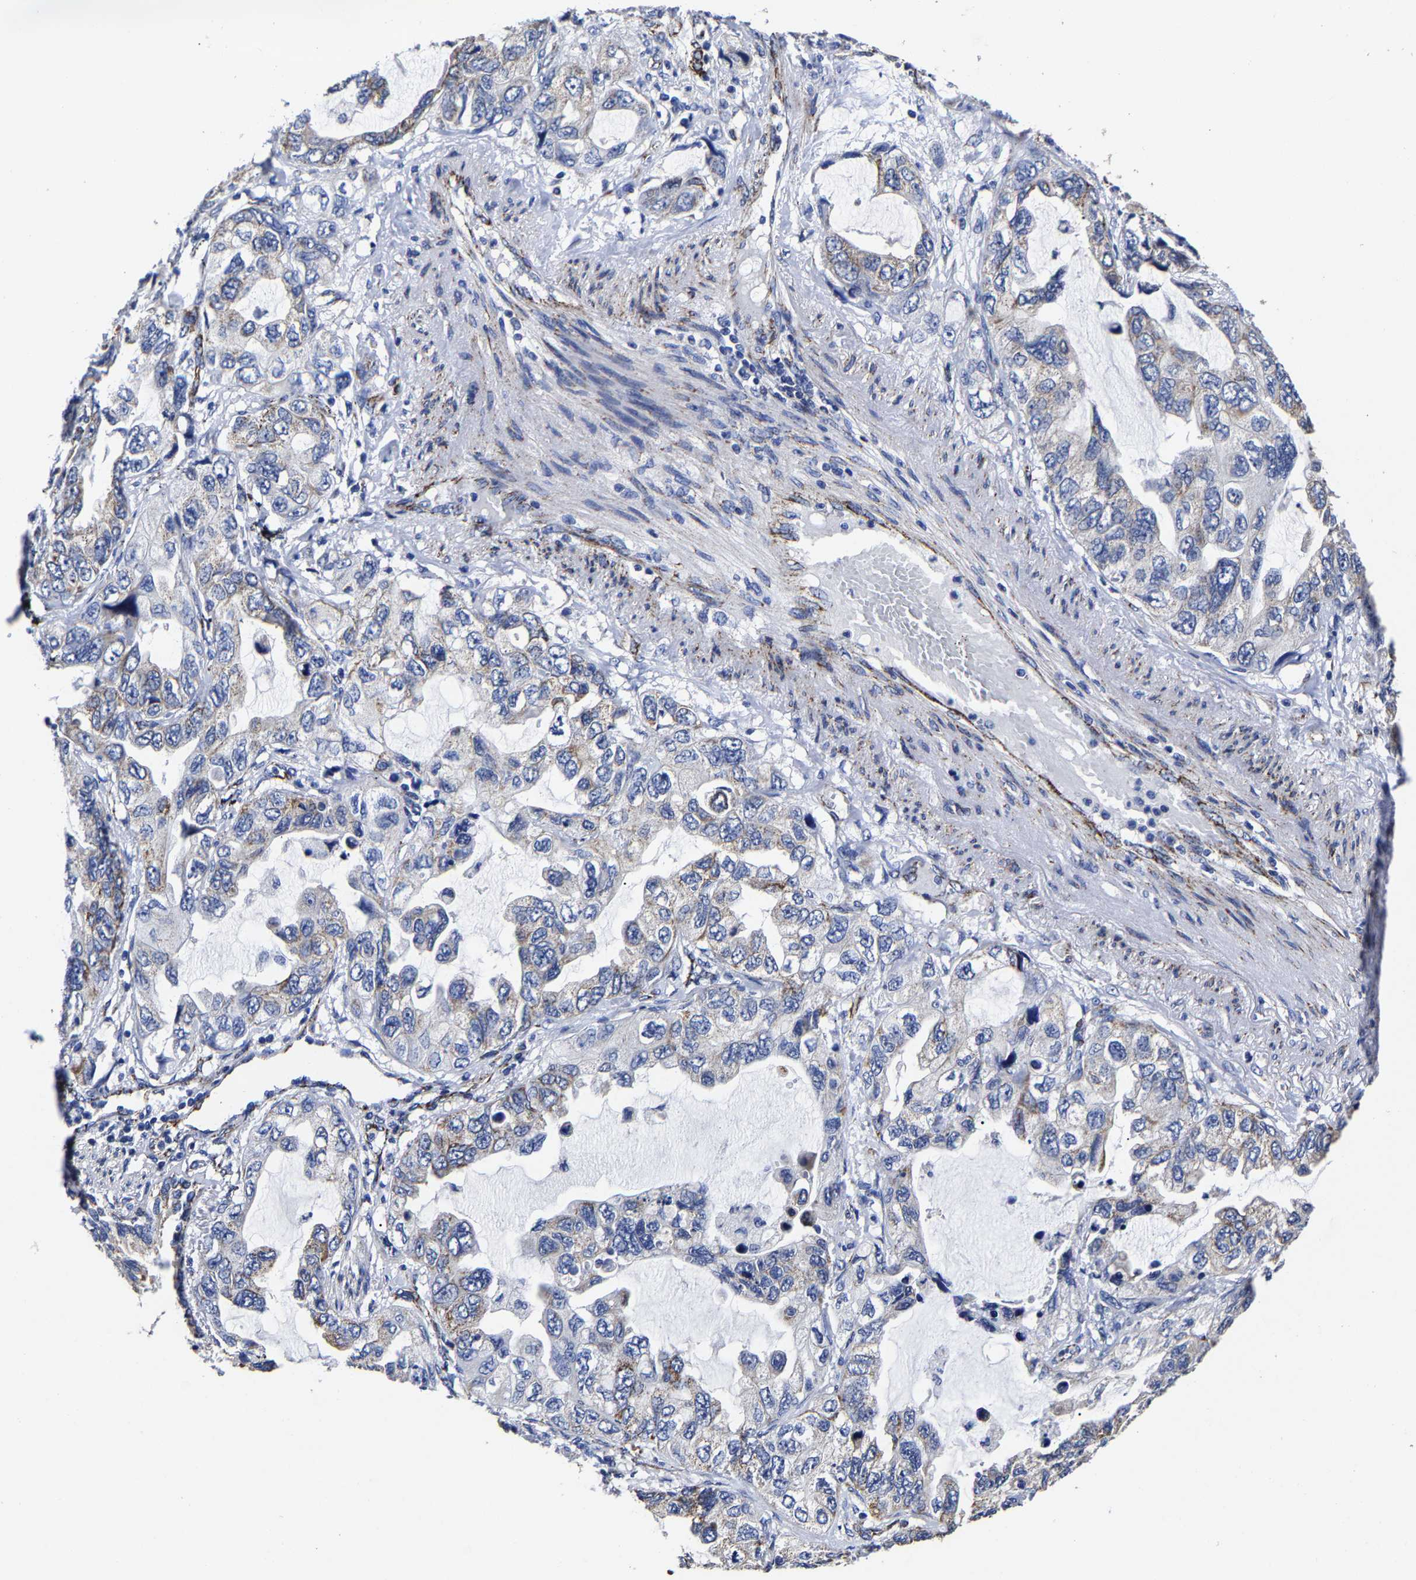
{"staining": {"intensity": "weak", "quantity": "25%-75%", "location": "cytoplasmic/membranous"}, "tissue": "lung cancer", "cell_type": "Tumor cells", "image_type": "cancer", "snomed": [{"axis": "morphology", "description": "Squamous cell carcinoma, NOS"}, {"axis": "topography", "description": "Lung"}], "caption": "High-magnification brightfield microscopy of lung squamous cell carcinoma stained with DAB (brown) and counterstained with hematoxylin (blue). tumor cells exhibit weak cytoplasmic/membranous staining is identified in about25%-75% of cells. The staining was performed using DAB to visualize the protein expression in brown, while the nuclei were stained in blue with hematoxylin (Magnification: 20x).", "gene": "AASS", "patient": {"sex": "female", "age": 73}}